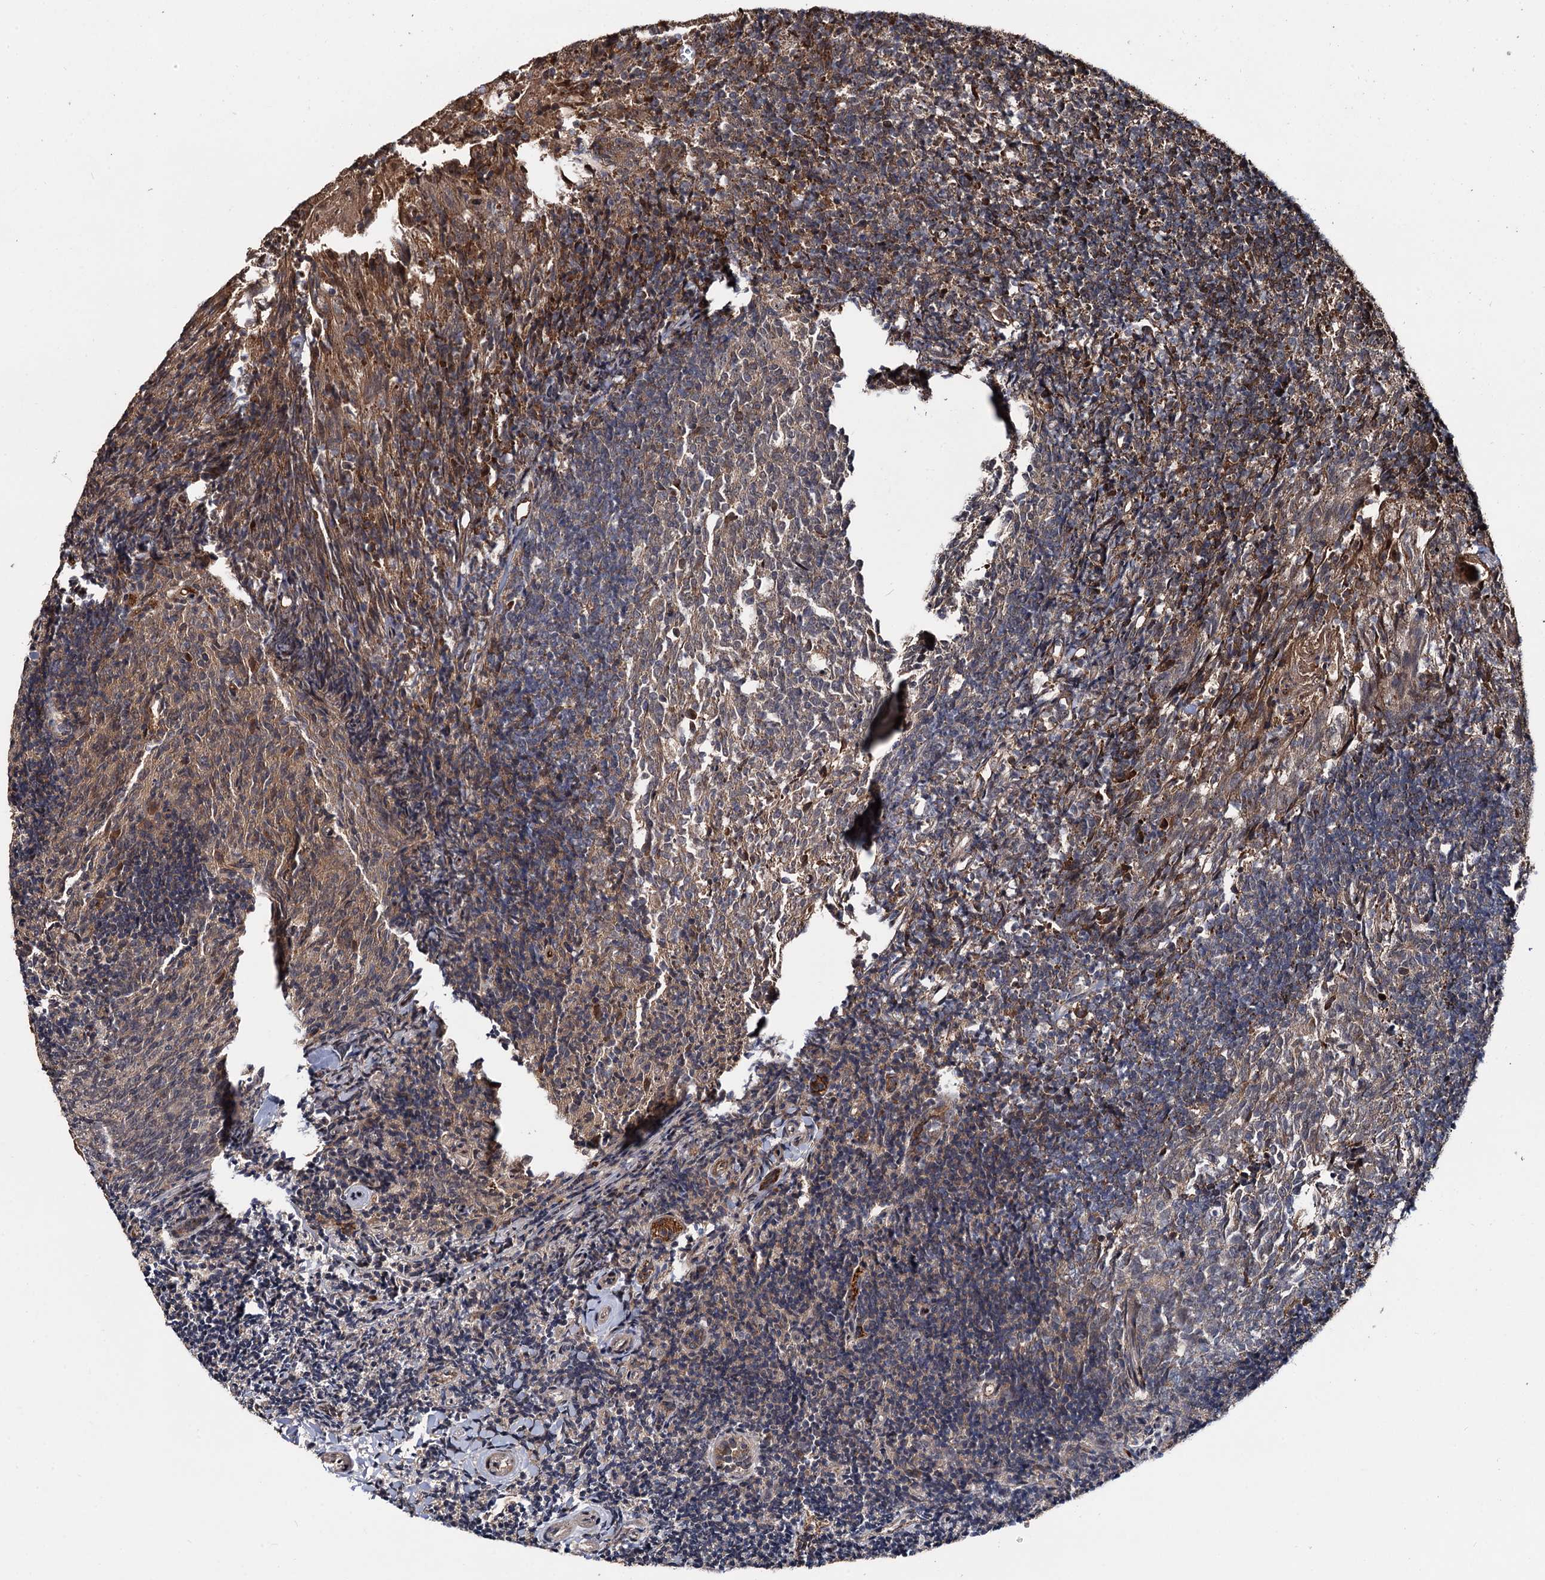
{"staining": {"intensity": "weak", "quantity": "25%-75%", "location": "cytoplasmic/membranous,nuclear"}, "tissue": "tonsil", "cell_type": "Germinal center cells", "image_type": "normal", "snomed": [{"axis": "morphology", "description": "Normal tissue, NOS"}, {"axis": "topography", "description": "Tonsil"}], "caption": "Weak cytoplasmic/membranous,nuclear staining is seen in about 25%-75% of germinal center cells in normal tonsil.", "gene": "CEP192", "patient": {"sex": "female", "age": 10}}